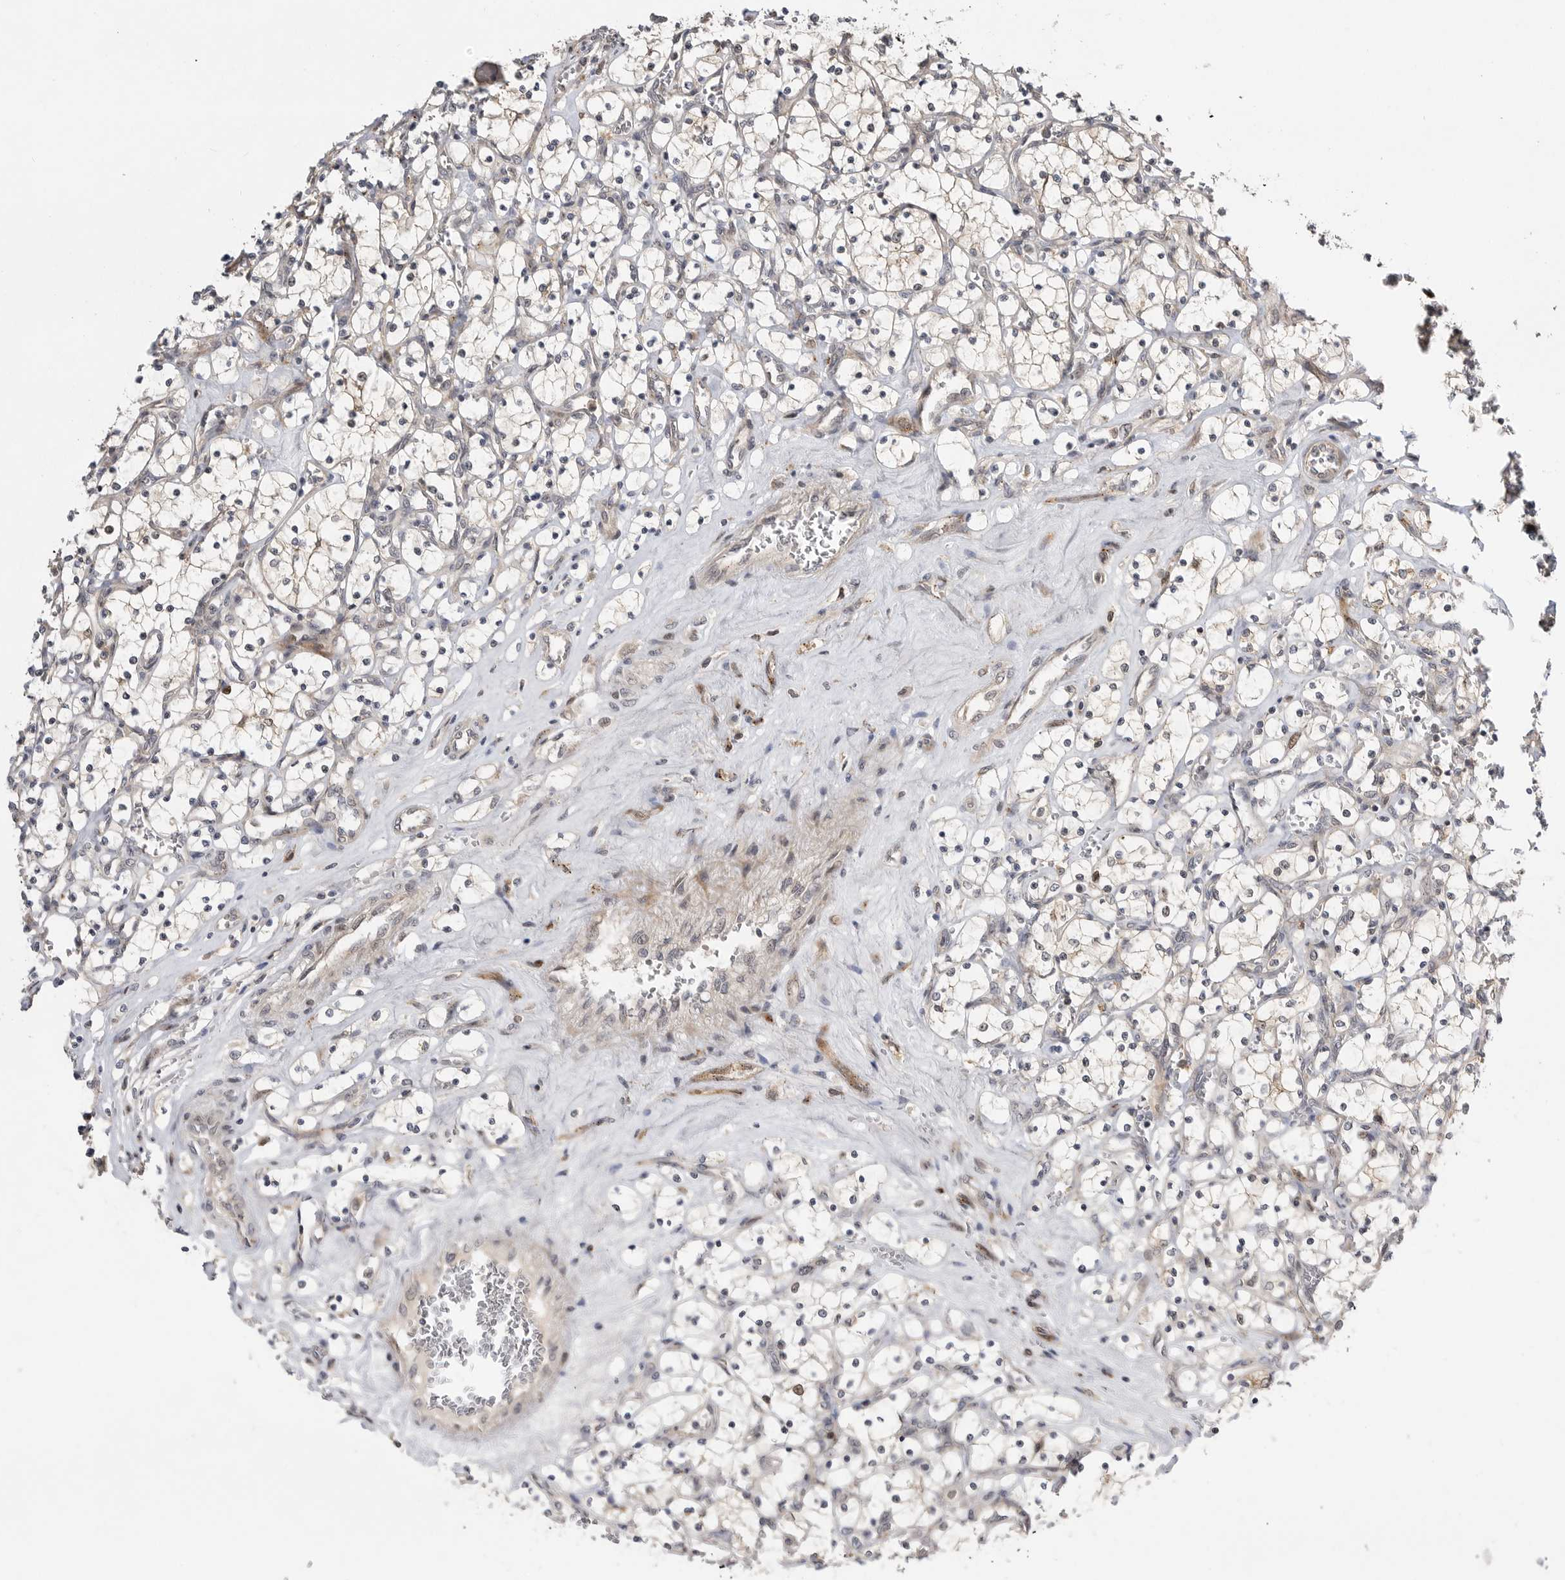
{"staining": {"intensity": "moderate", "quantity": "25%-75%", "location": "cytoplasmic/membranous"}, "tissue": "renal cancer", "cell_type": "Tumor cells", "image_type": "cancer", "snomed": [{"axis": "morphology", "description": "Adenocarcinoma, NOS"}, {"axis": "topography", "description": "Kidney"}], "caption": "High-magnification brightfield microscopy of adenocarcinoma (renal) stained with DAB (3,3'-diaminobenzidine) (brown) and counterstained with hematoxylin (blue). tumor cells exhibit moderate cytoplasmic/membranous staining is identified in about25%-75% of cells.", "gene": "CSNK1G3", "patient": {"sex": "female", "age": 69}}